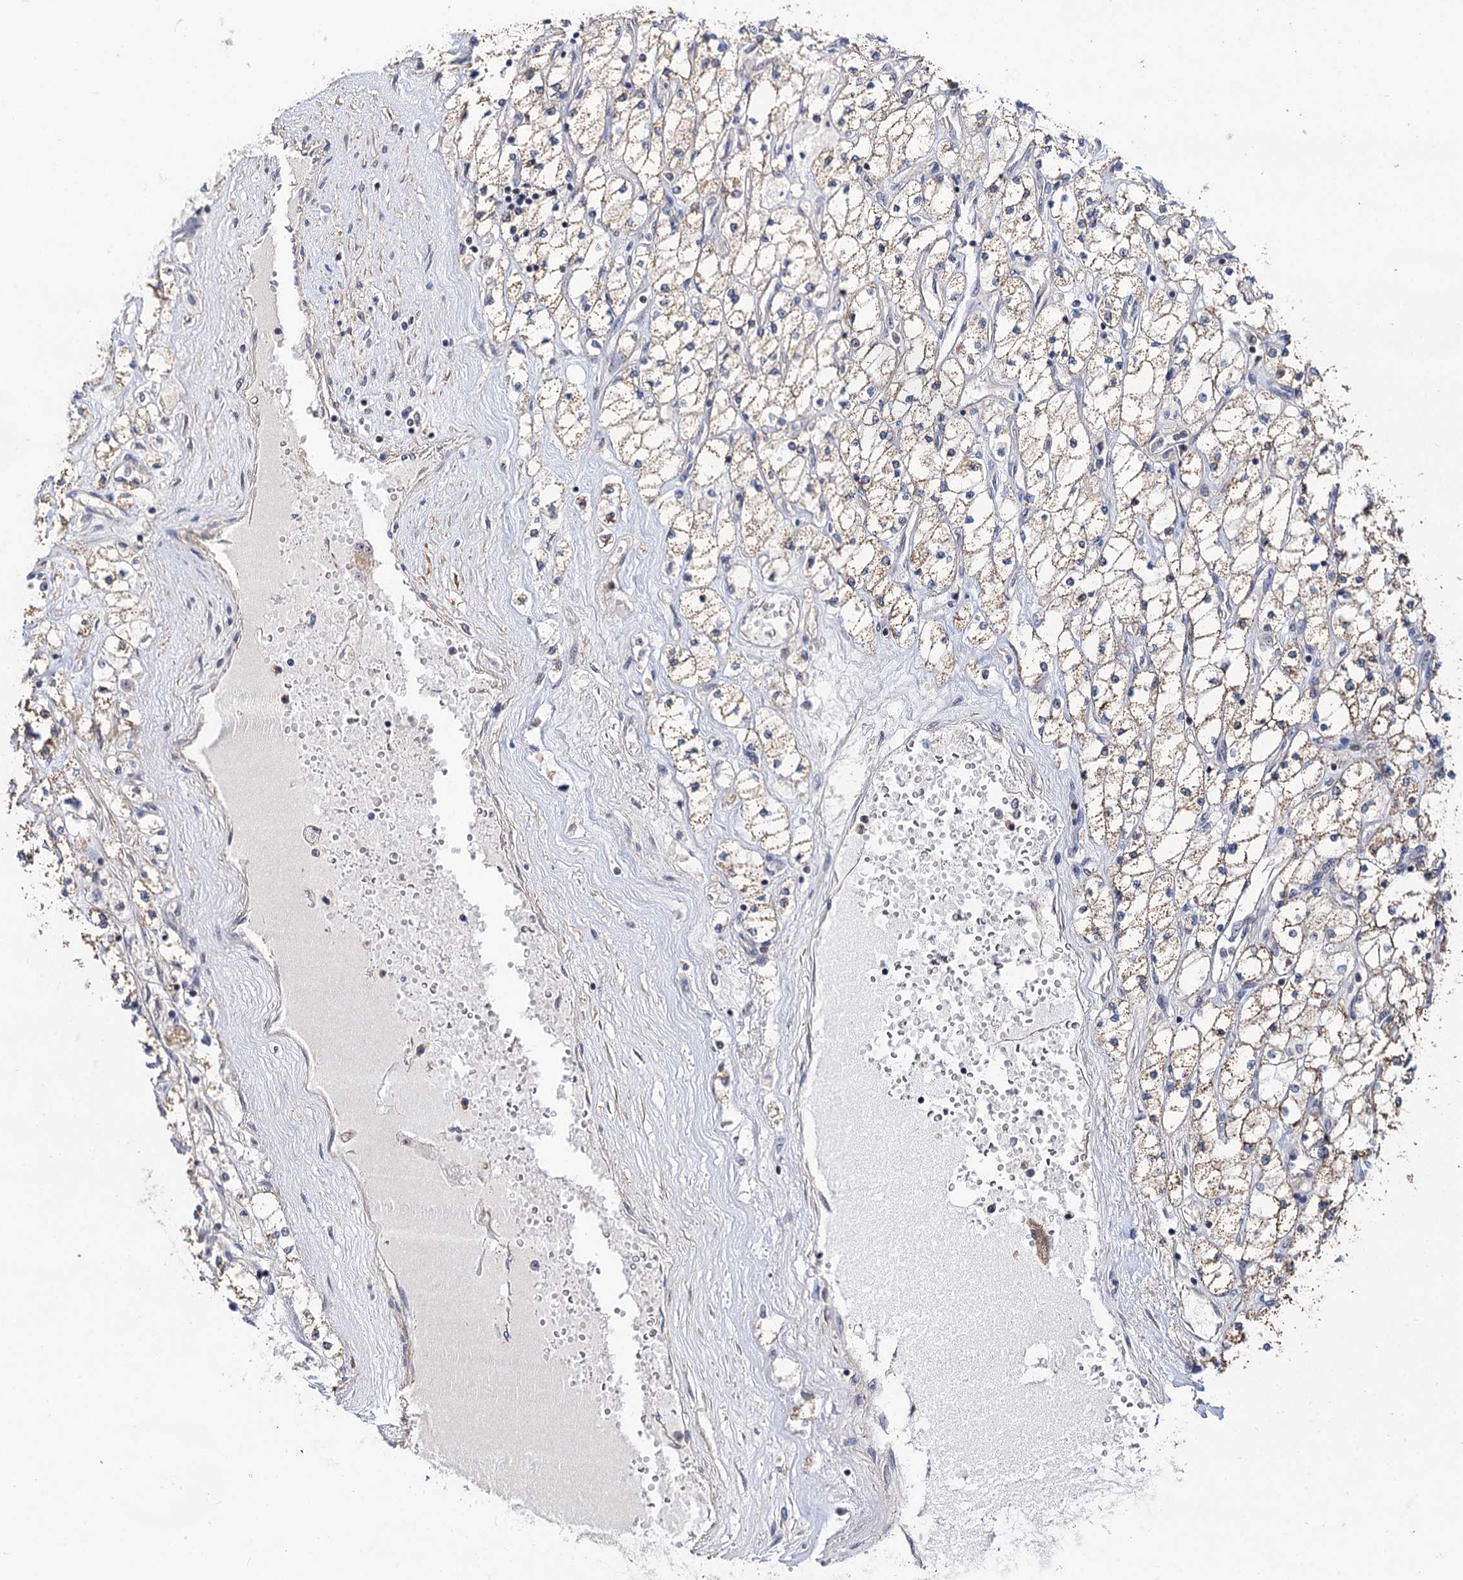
{"staining": {"intensity": "moderate", "quantity": "<25%", "location": "cytoplasmic/membranous"}, "tissue": "renal cancer", "cell_type": "Tumor cells", "image_type": "cancer", "snomed": [{"axis": "morphology", "description": "Adenocarcinoma, NOS"}, {"axis": "topography", "description": "Kidney"}], "caption": "DAB immunohistochemical staining of human renal adenocarcinoma shows moderate cytoplasmic/membranous protein staining in about <25% of tumor cells.", "gene": "SUPT20H", "patient": {"sex": "male", "age": 80}}